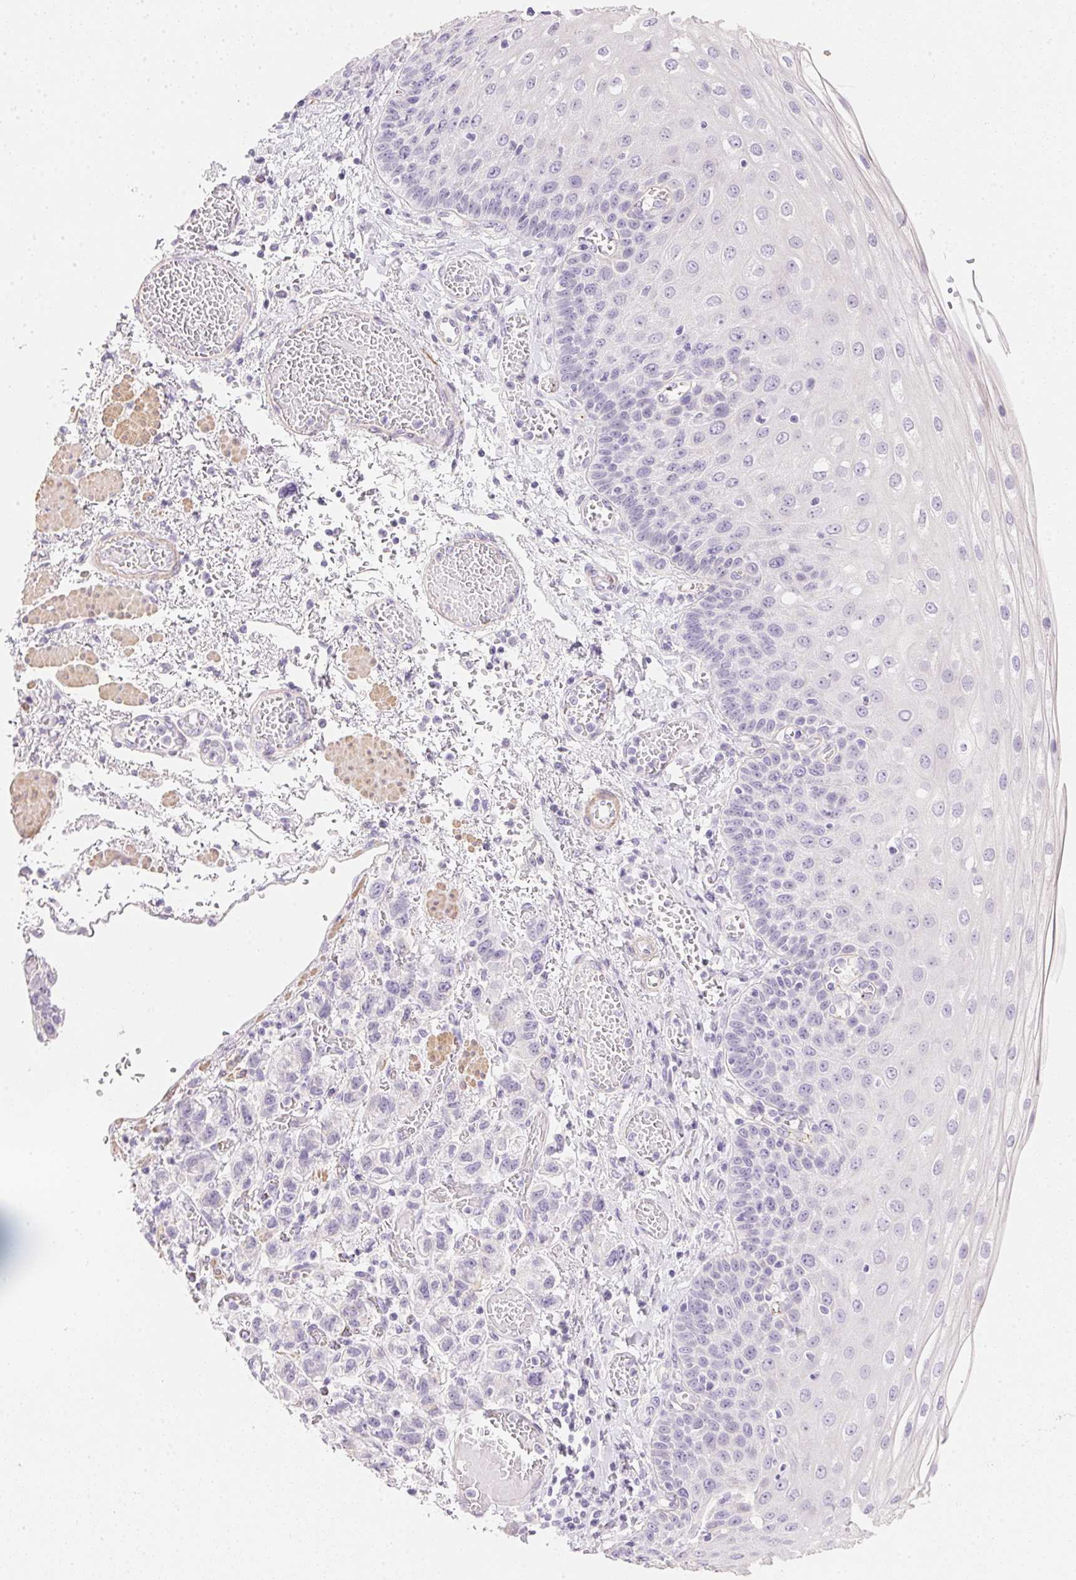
{"staining": {"intensity": "negative", "quantity": "none", "location": "none"}, "tissue": "esophagus", "cell_type": "Squamous epithelial cells", "image_type": "normal", "snomed": [{"axis": "morphology", "description": "Normal tissue, NOS"}, {"axis": "morphology", "description": "Adenocarcinoma, NOS"}, {"axis": "topography", "description": "Esophagus"}], "caption": "There is no significant positivity in squamous epithelial cells of esophagus. Brightfield microscopy of immunohistochemistry (IHC) stained with DAB (brown) and hematoxylin (blue), captured at high magnification.", "gene": "KCNE2", "patient": {"sex": "male", "age": 81}}